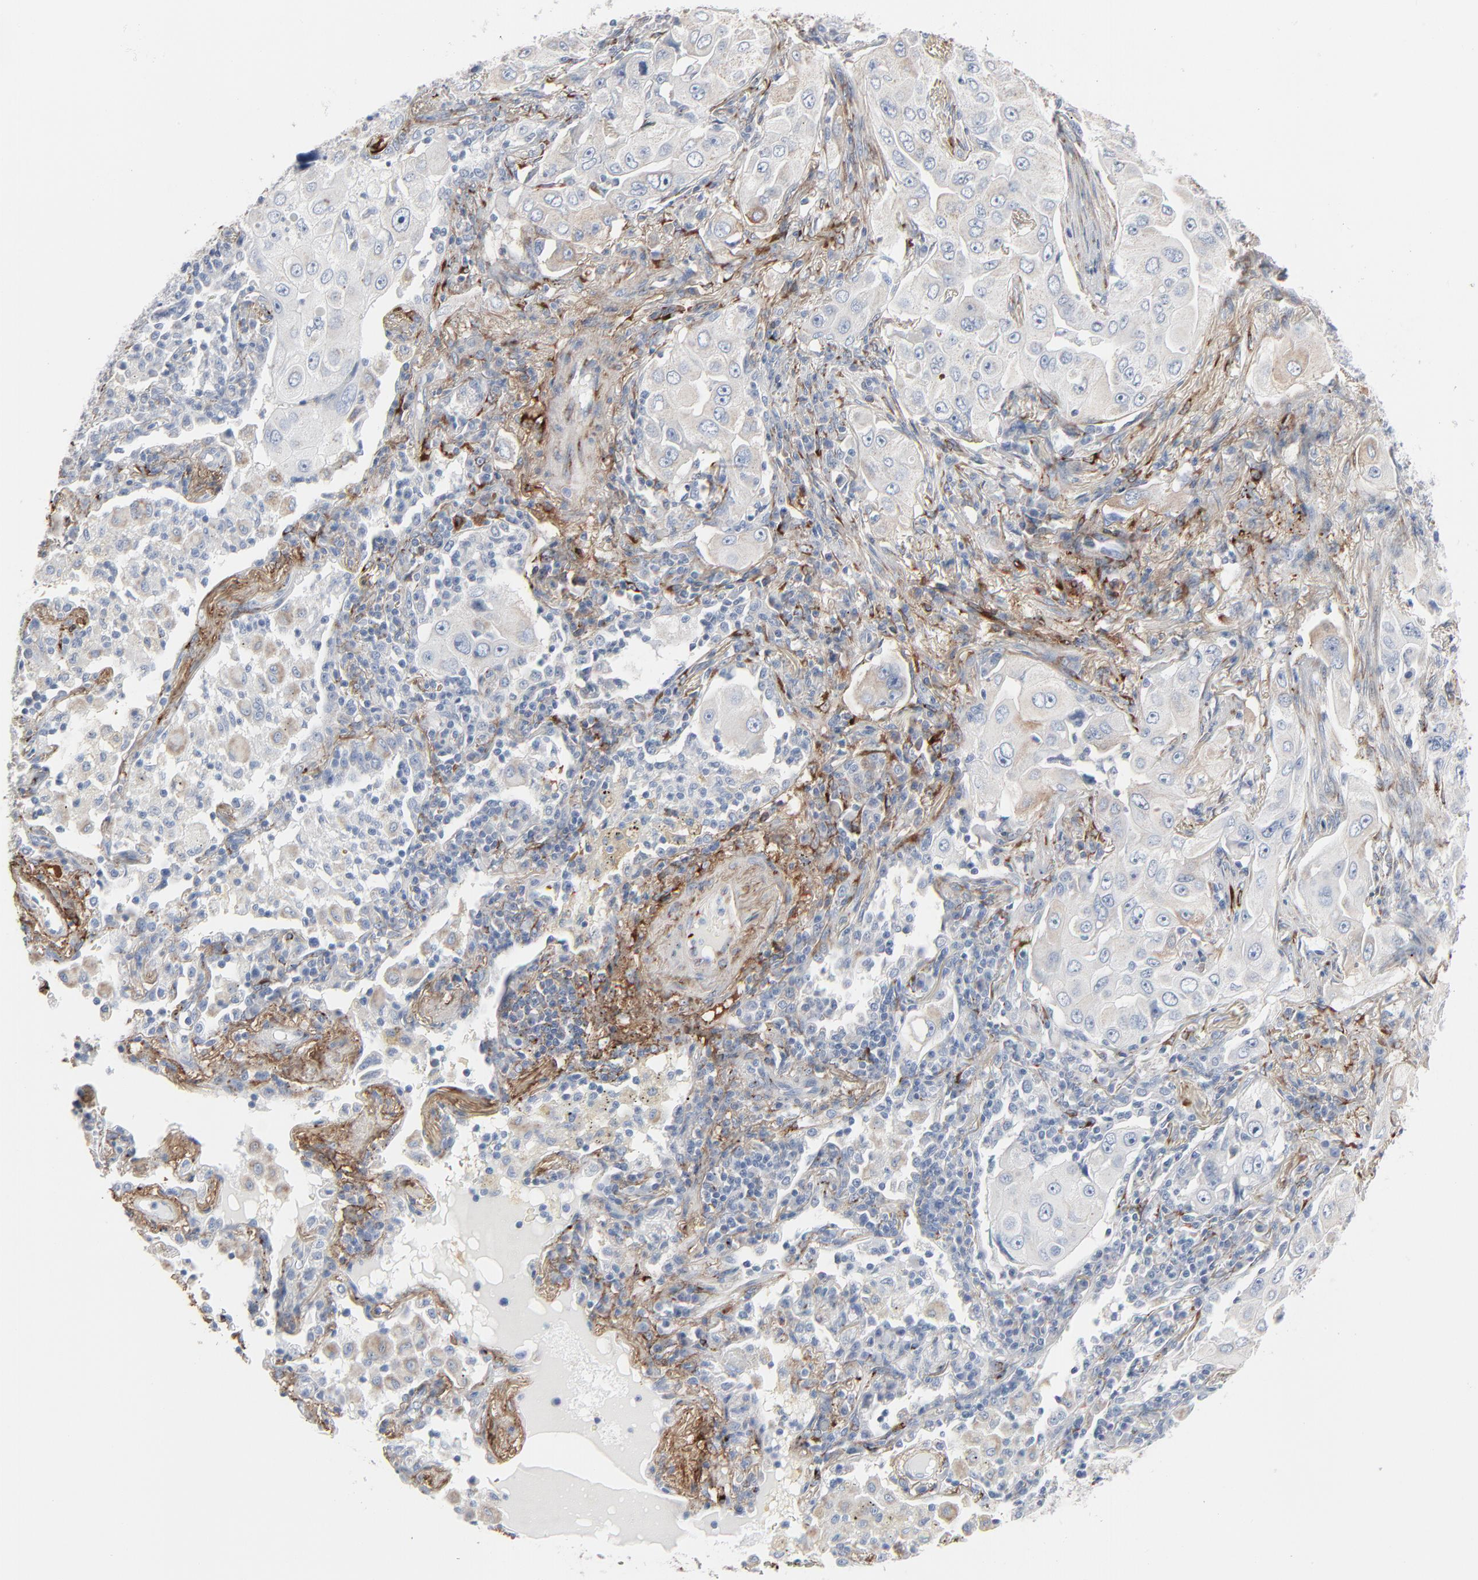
{"staining": {"intensity": "weak", "quantity": "<25%", "location": "cytoplasmic/membranous"}, "tissue": "lung cancer", "cell_type": "Tumor cells", "image_type": "cancer", "snomed": [{"axis": "morphology", "description": "Adenocarcinoma, NOS"}, {"axis": "topography", "description": "Lung"}], "caption": "IHC histopathology image of lung cancer (adenocarcinoma) stained for a protein (brown), which displays no expression in tumor cells.", "gene": "BGN", "patient": {"sex": "male", "age": 84}}